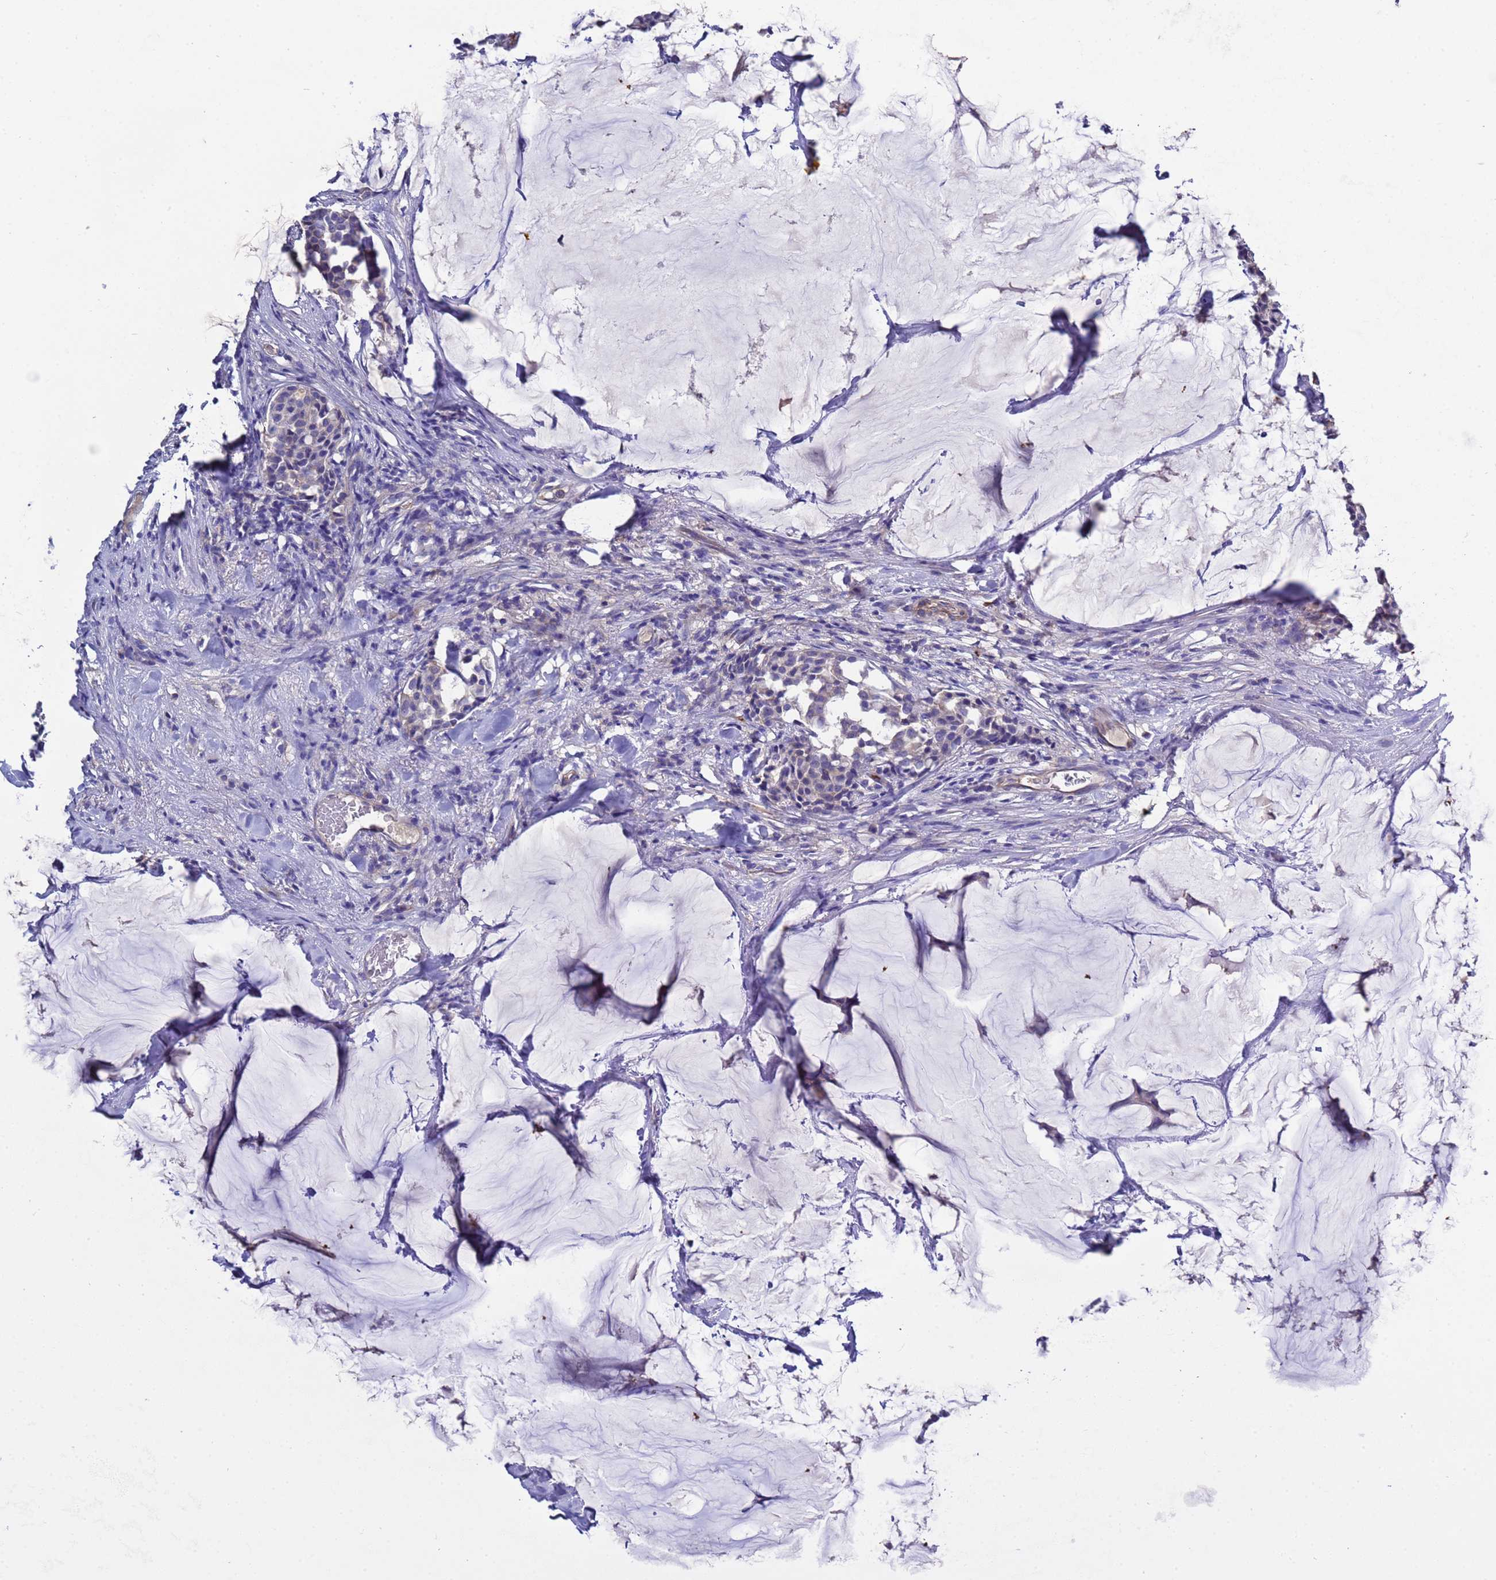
{"staining": {"intensity": "negative", "quantity": "none", "location": "none"}, "tissue": "breast cancer", "cell_type": "Tumor cells", "image_type": "cancer", "snomed": [{"axis": "morphology", "description": "Duct carcinoma"}, {"axis": "topography", "description": "Breast"}], "caption": "Immunohistochemistry (IHC) histopathology image of neoplastic tissue: human breast cancer stained with DAB (3,3'-diaminobenzidine) displays no significant protein positivity in tumor cells. (DAB (3,3'-diaminobenzidine) immunohistochemistry (IHC) visualized using brightfield microscopy, high magnification).", "gene": "RC3H2", "patient": {"sex": "female", "age": 93}}